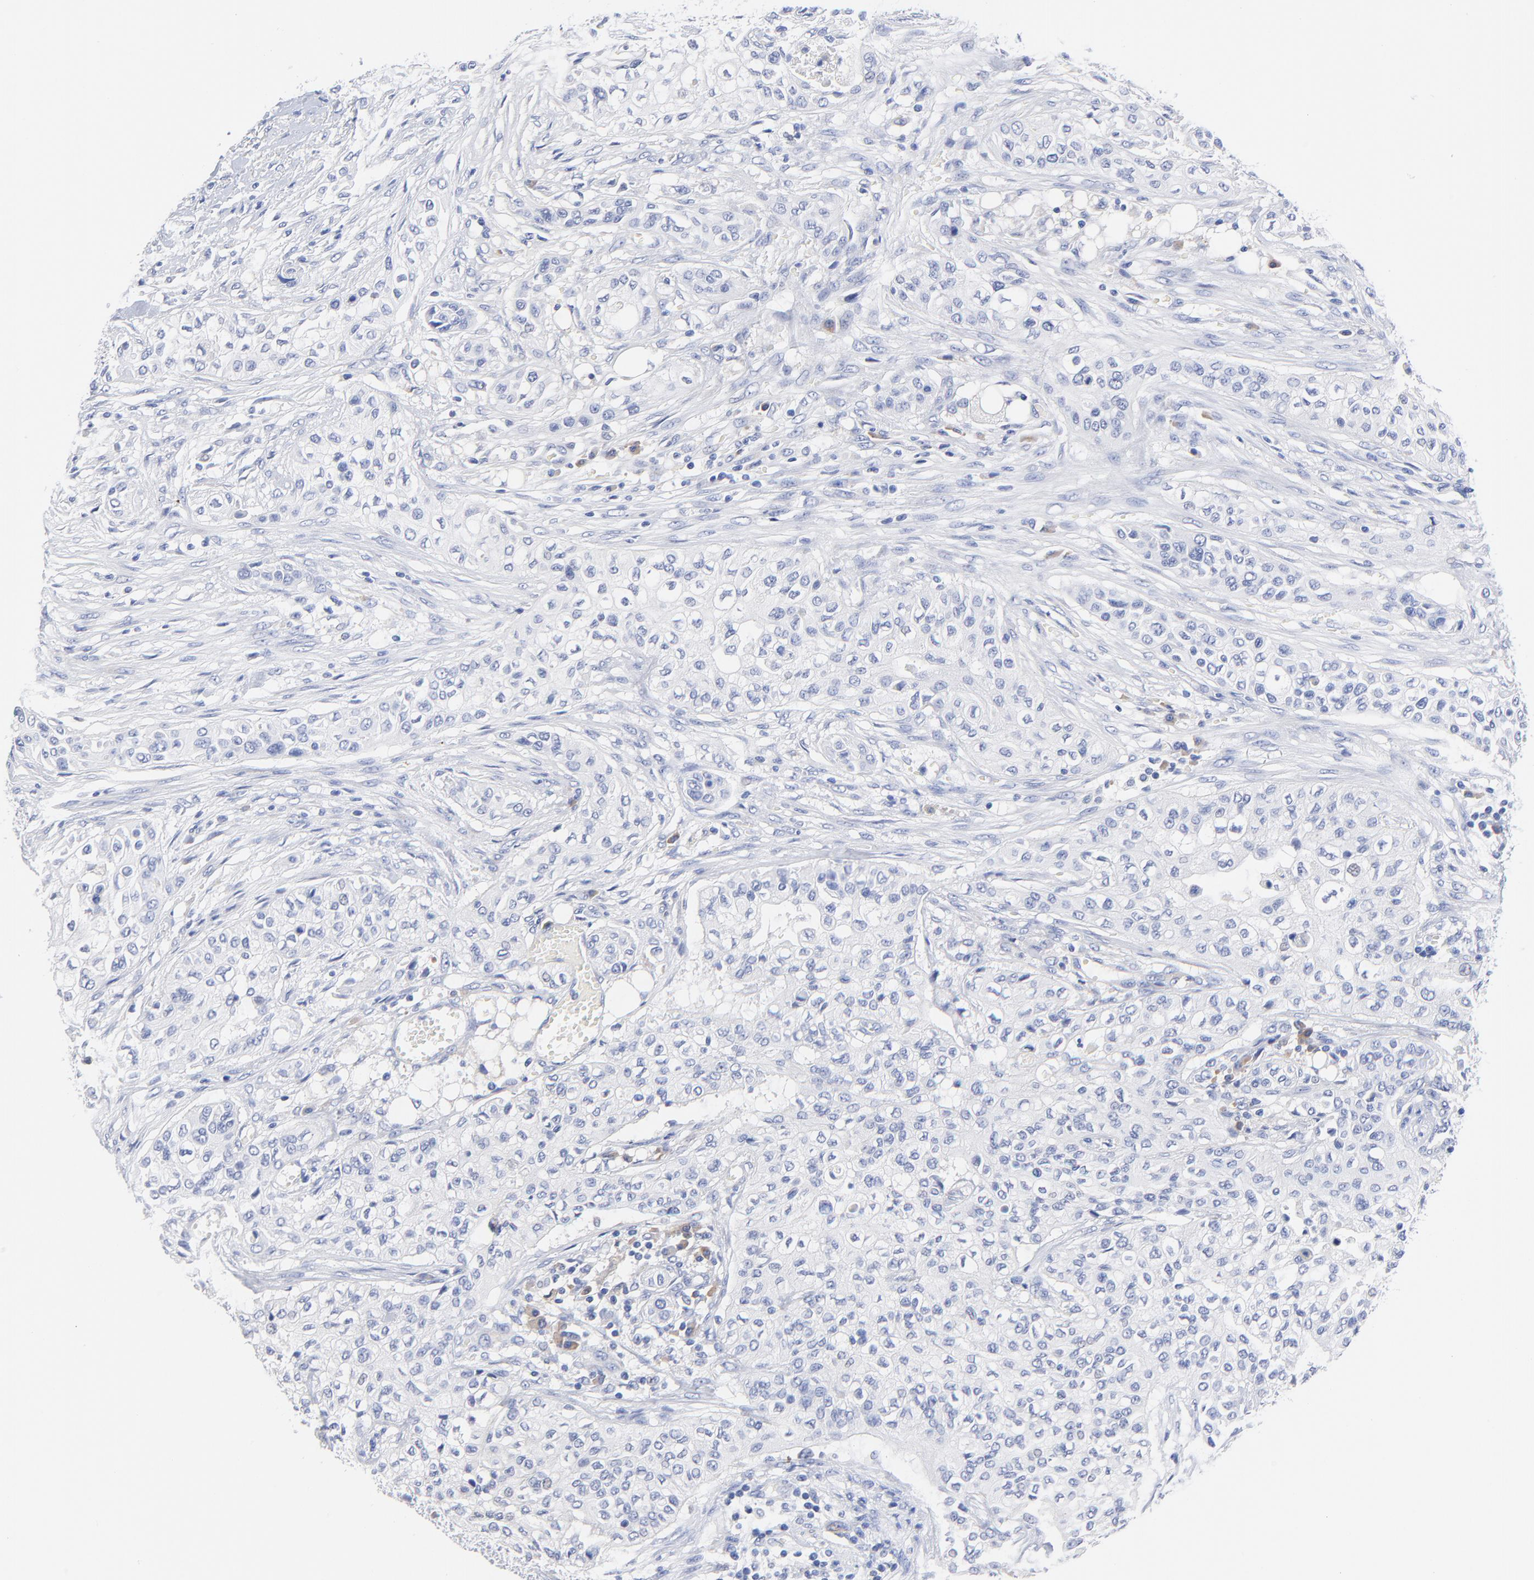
{"staining": {"intensity": "negative", "quantity": "none", "location": "none"}, "tissue": "urothelial cancer", "cell_type": "Tumor cells", "image_type": "cancer", "snomed": [{"axis": "morphology", "description": "Urothelial carcinoma, High grade"}, {"axis": "topography", "description": "Urinary bladder"}], "caption": "This is an IHC image of urothelial carcinoma (high-grade). There is no expression in tumor cells.", "gene": "LAX1", "patient": {"sex": "male", "age": 74}}